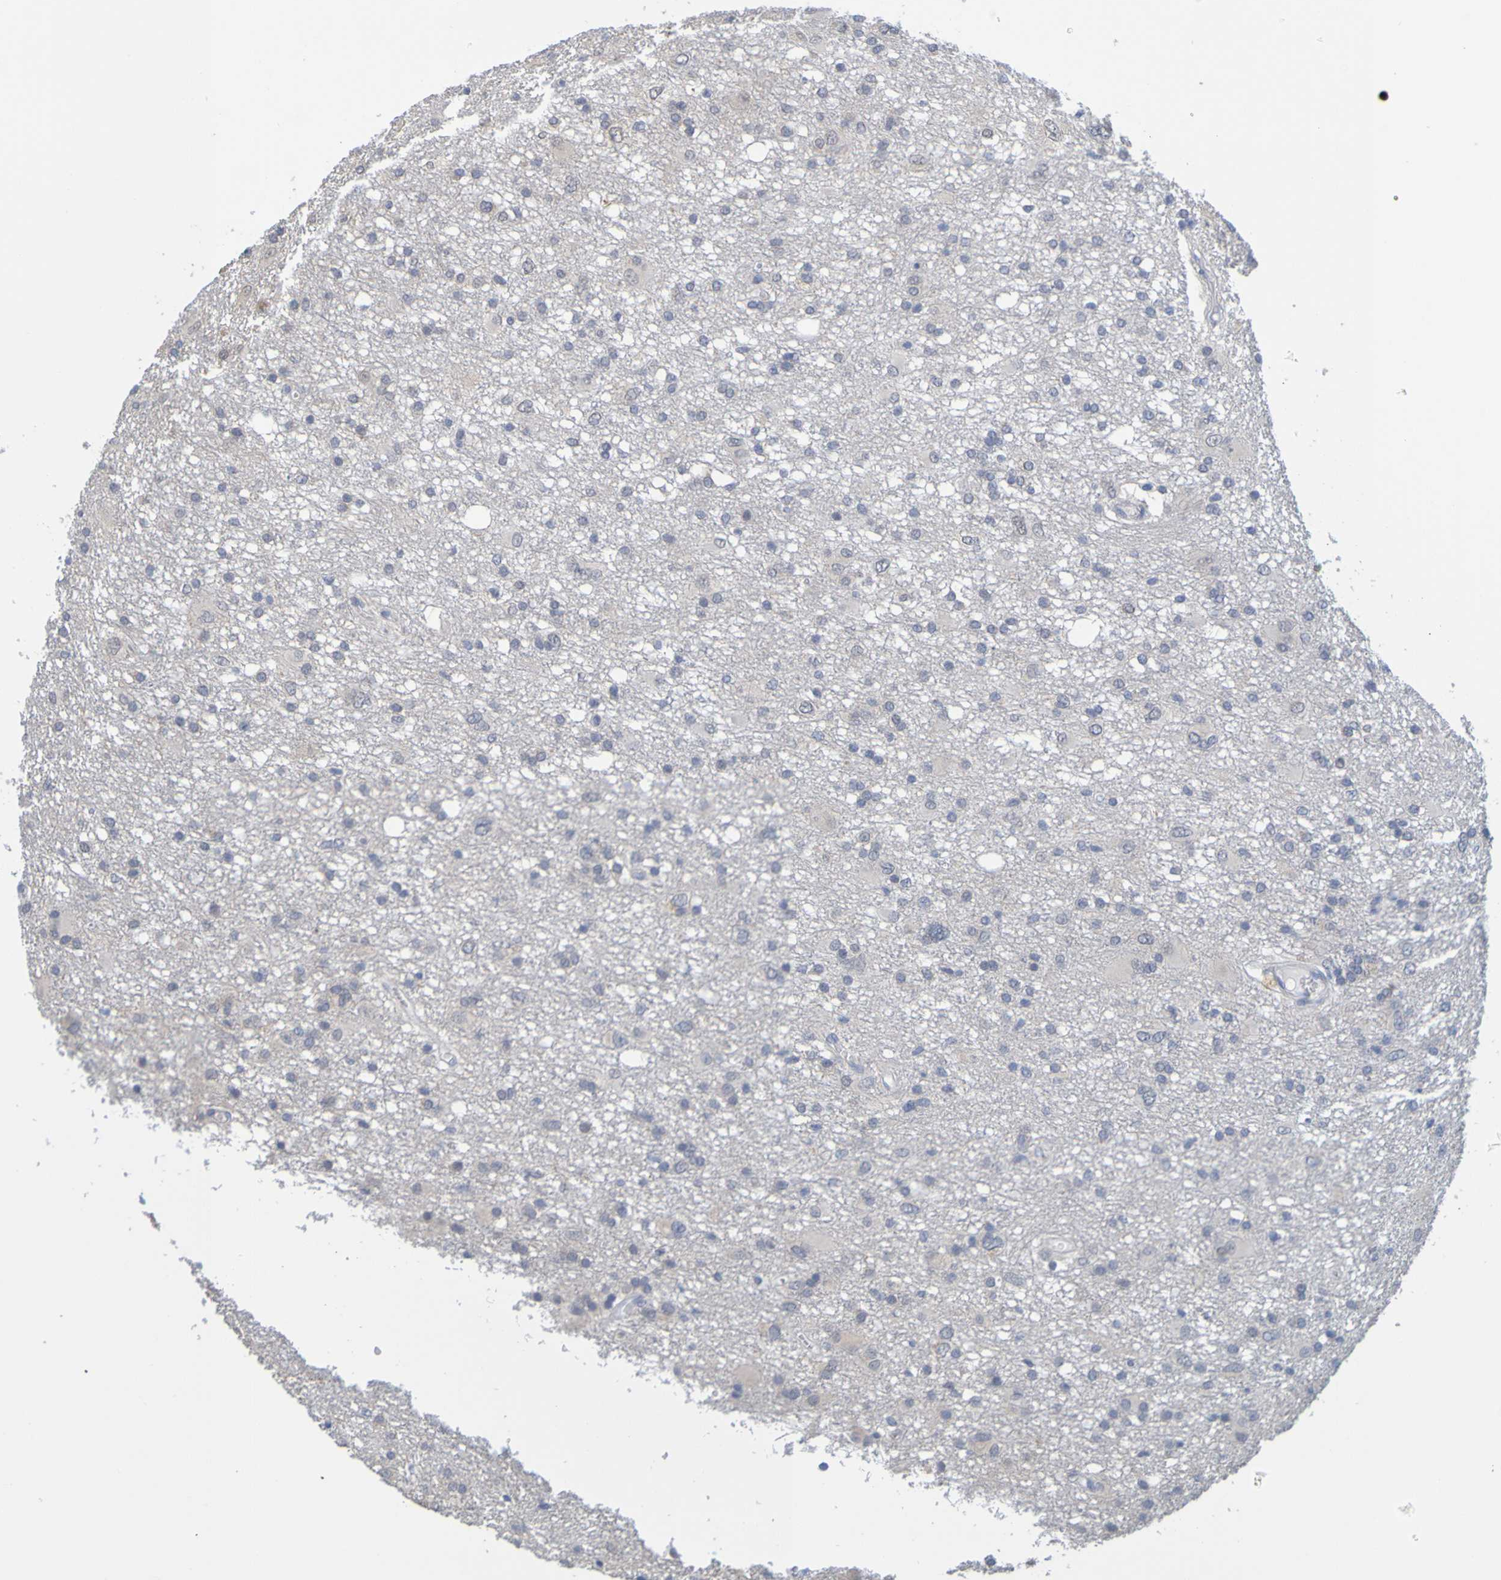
{"staining": {"intensity": "negative", "quantity": "none", "location": "none"}, "tissue": "glioma", "cell_type": "Tumor cells", "image_type": "cancer", "snomed": [{"axis": "morphology", "description": "Glioma, malignant, High grade"}, {"axis": "topography", "description": "Brain"}], "caption": "Malignant glioma (high-grade) stained for a protein using immunohistochemistry demonstrates no positivity tumor cells.", "gene": "ENDOU", "patient": {"sex": "female", "age": 59}}